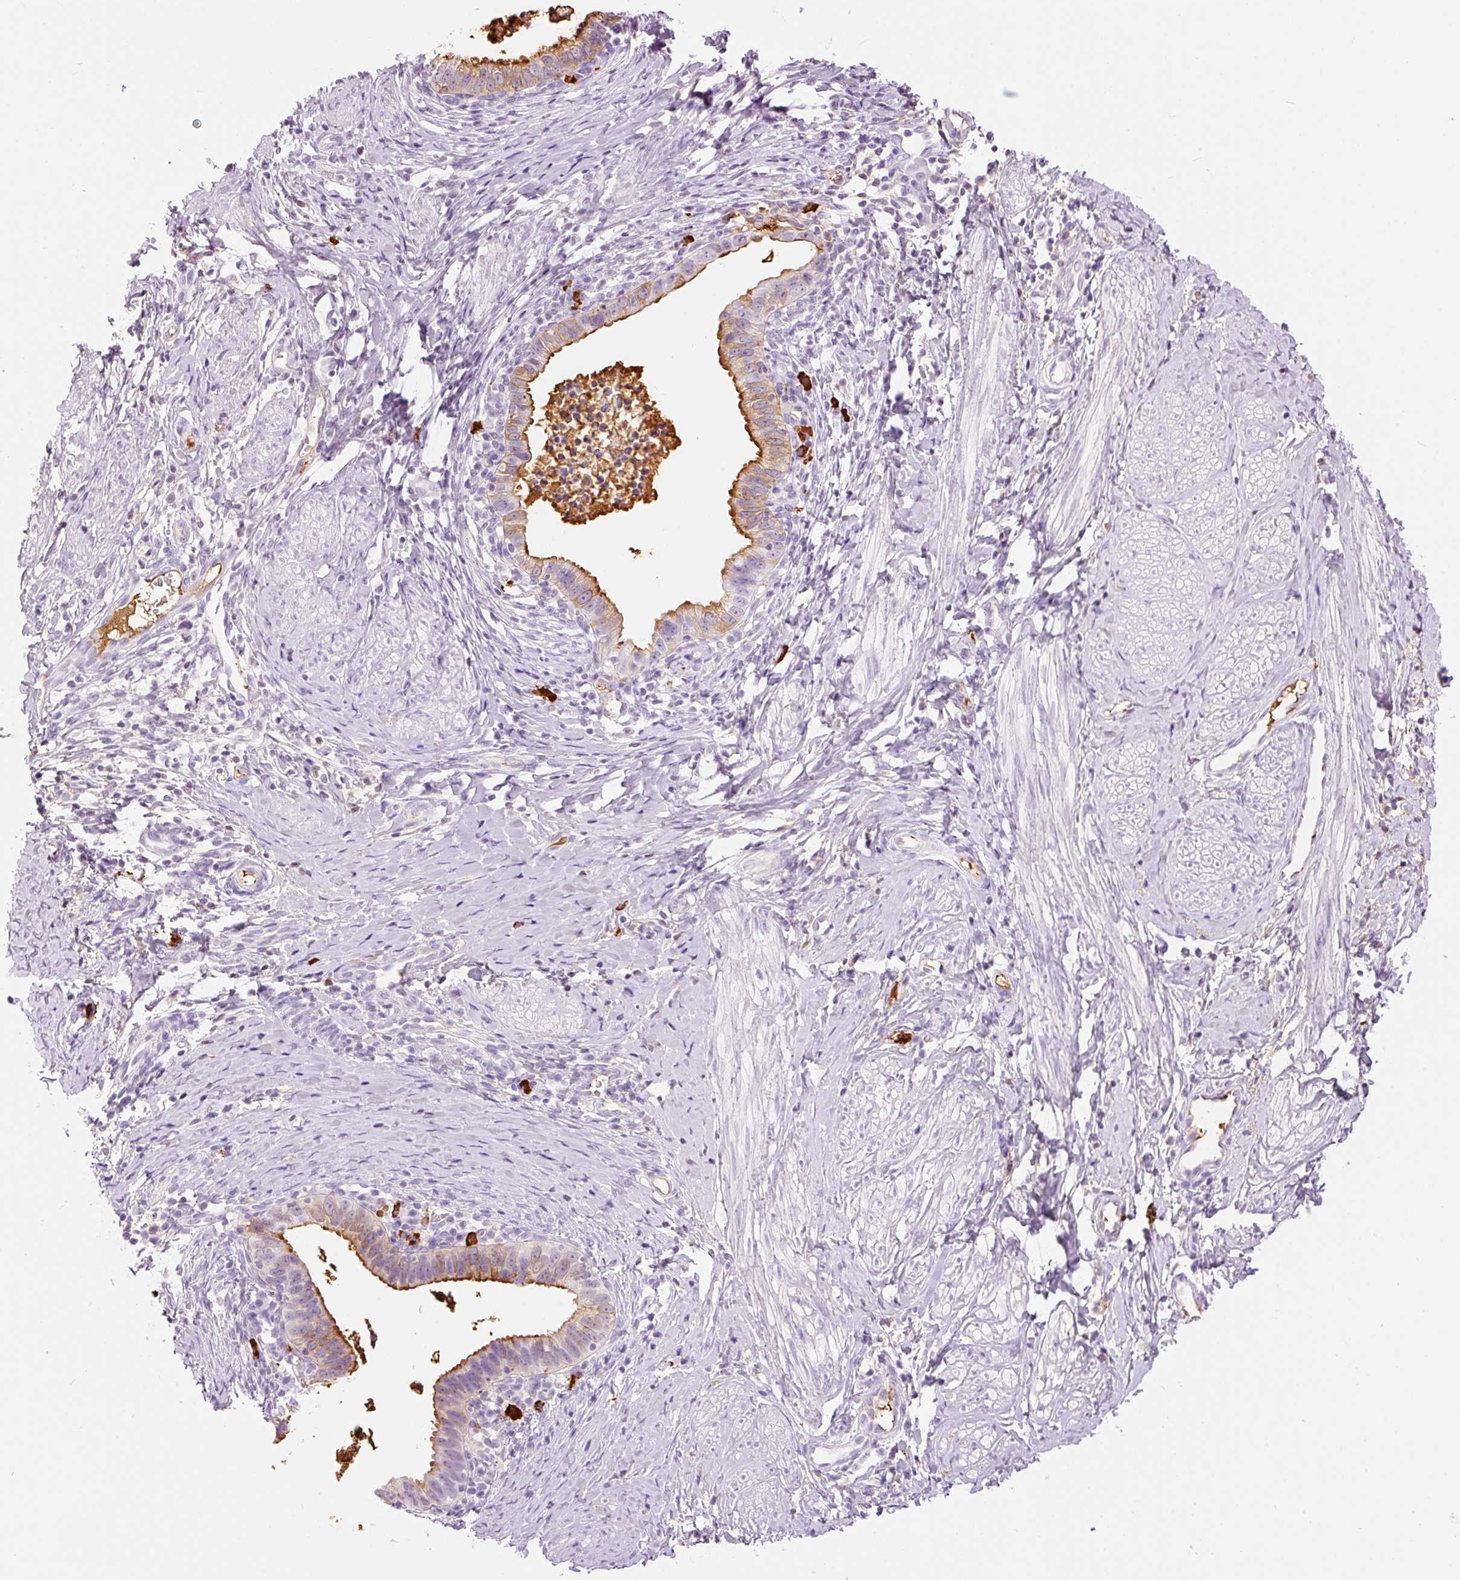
{"staining": {"intensity": "moderate", "quantity": "25%-75%", "location": "cytoplasmic/membranous"}, "tissue": "cervical cancer", "cell_type": "Tumor cells", "image_type": "cancer", "snomed": [{"axis": "morphology", "description": "Adenocarcinoma, NOS"}, {"axis": "topography", "description": "Cervix"}], "caption": "Protein expression analysis of cervical cancer displays moderate cytoplasmic/membranous expression in approximately 25%-75% of tumor cells.", "gene": "PRPF38B", "patient": {"sex": "female", "age": 36}}